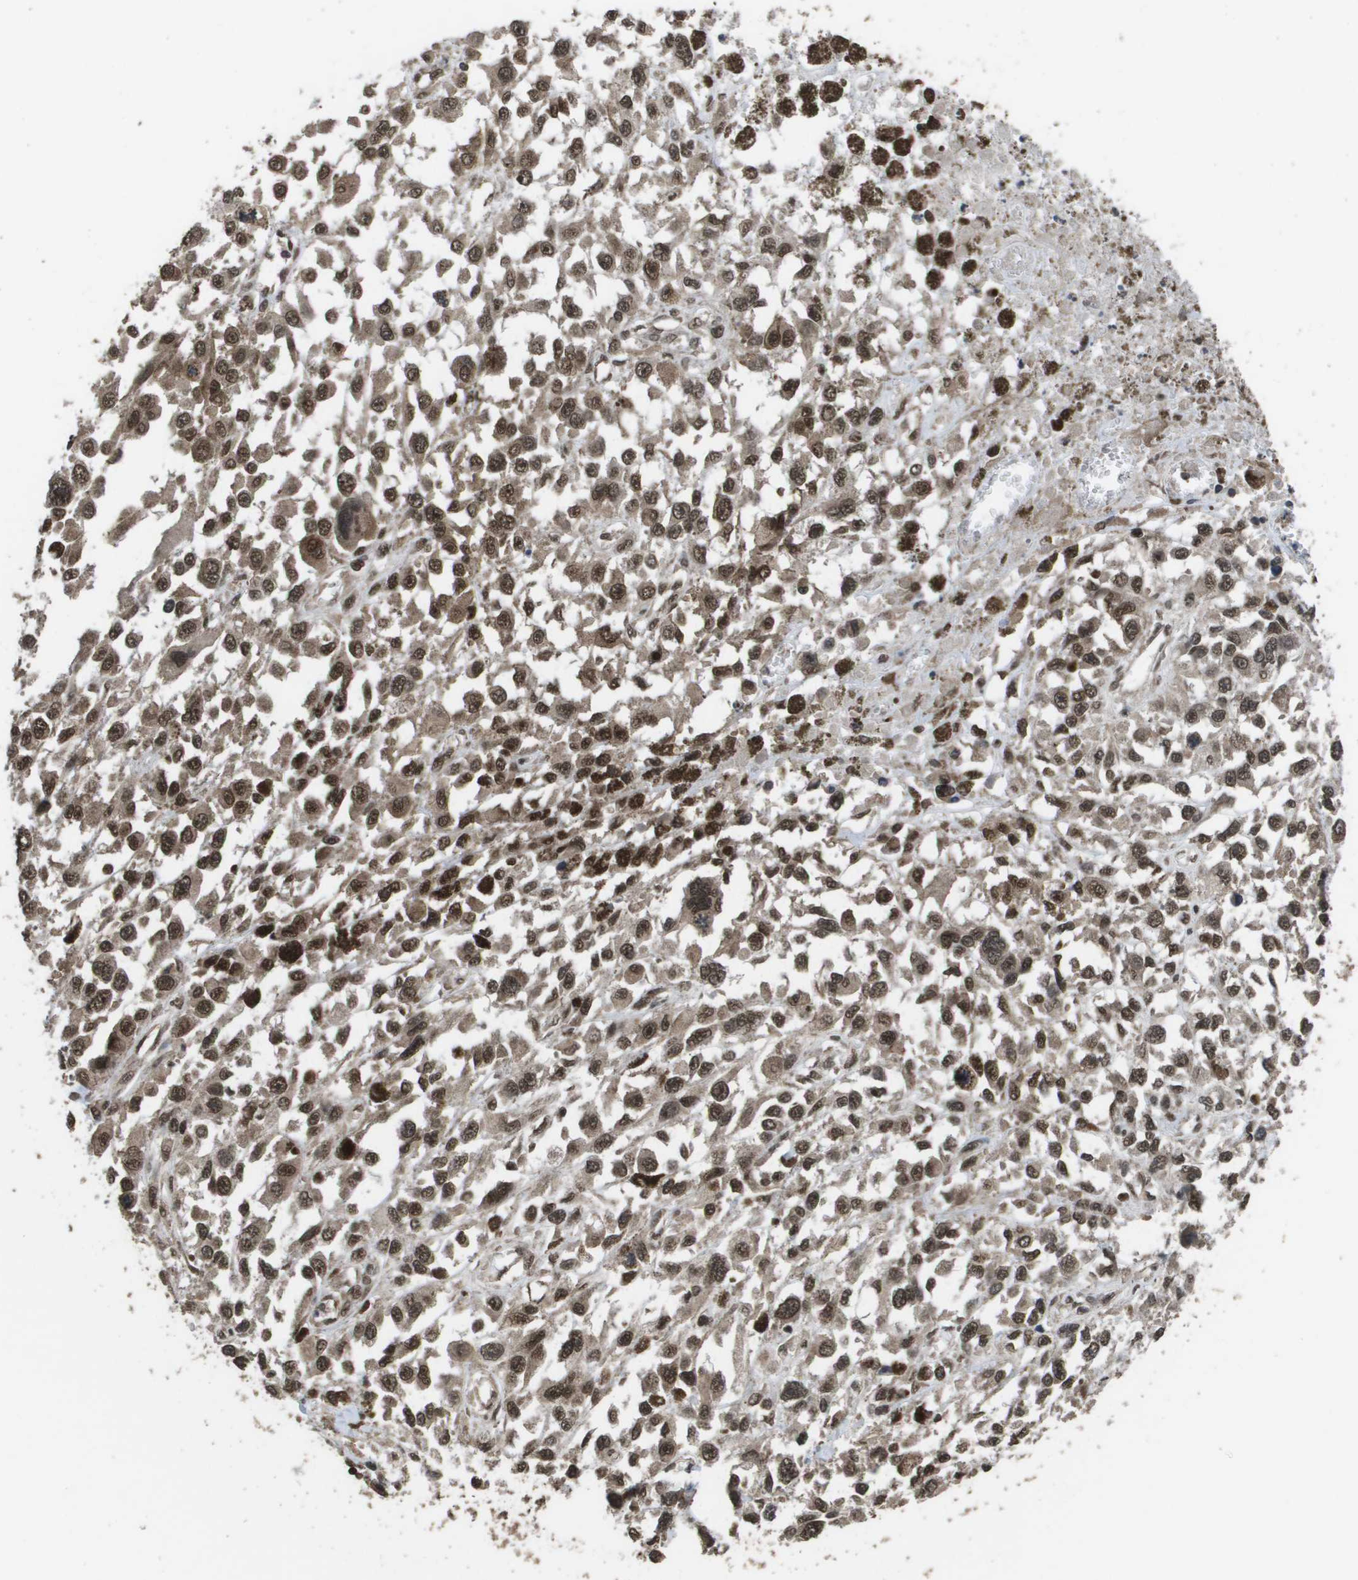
{"staining": {"intensity": "moderate", "quantity": ">75%", "location": "cytoplasmic/membranous,nuclear"}, "tissue": "melanoma", "cell_type": "Tumor cells", "image_type": "cancer", "snomed": [{"axis": "morphology", "description": "Malignant melanoma, Metastatic site"}, {"axis": "topography", "description": "Lymph node"}], "caption": "A brown stain shows moderate cytoplasmic/membranous and nuclear staining of a protein in melanoma tumor cells. (DAB = brown stain, brightfield microscopy at high magnification).", "gene": "AXIN2", "patient": {"sex": "male", "age": 59}}